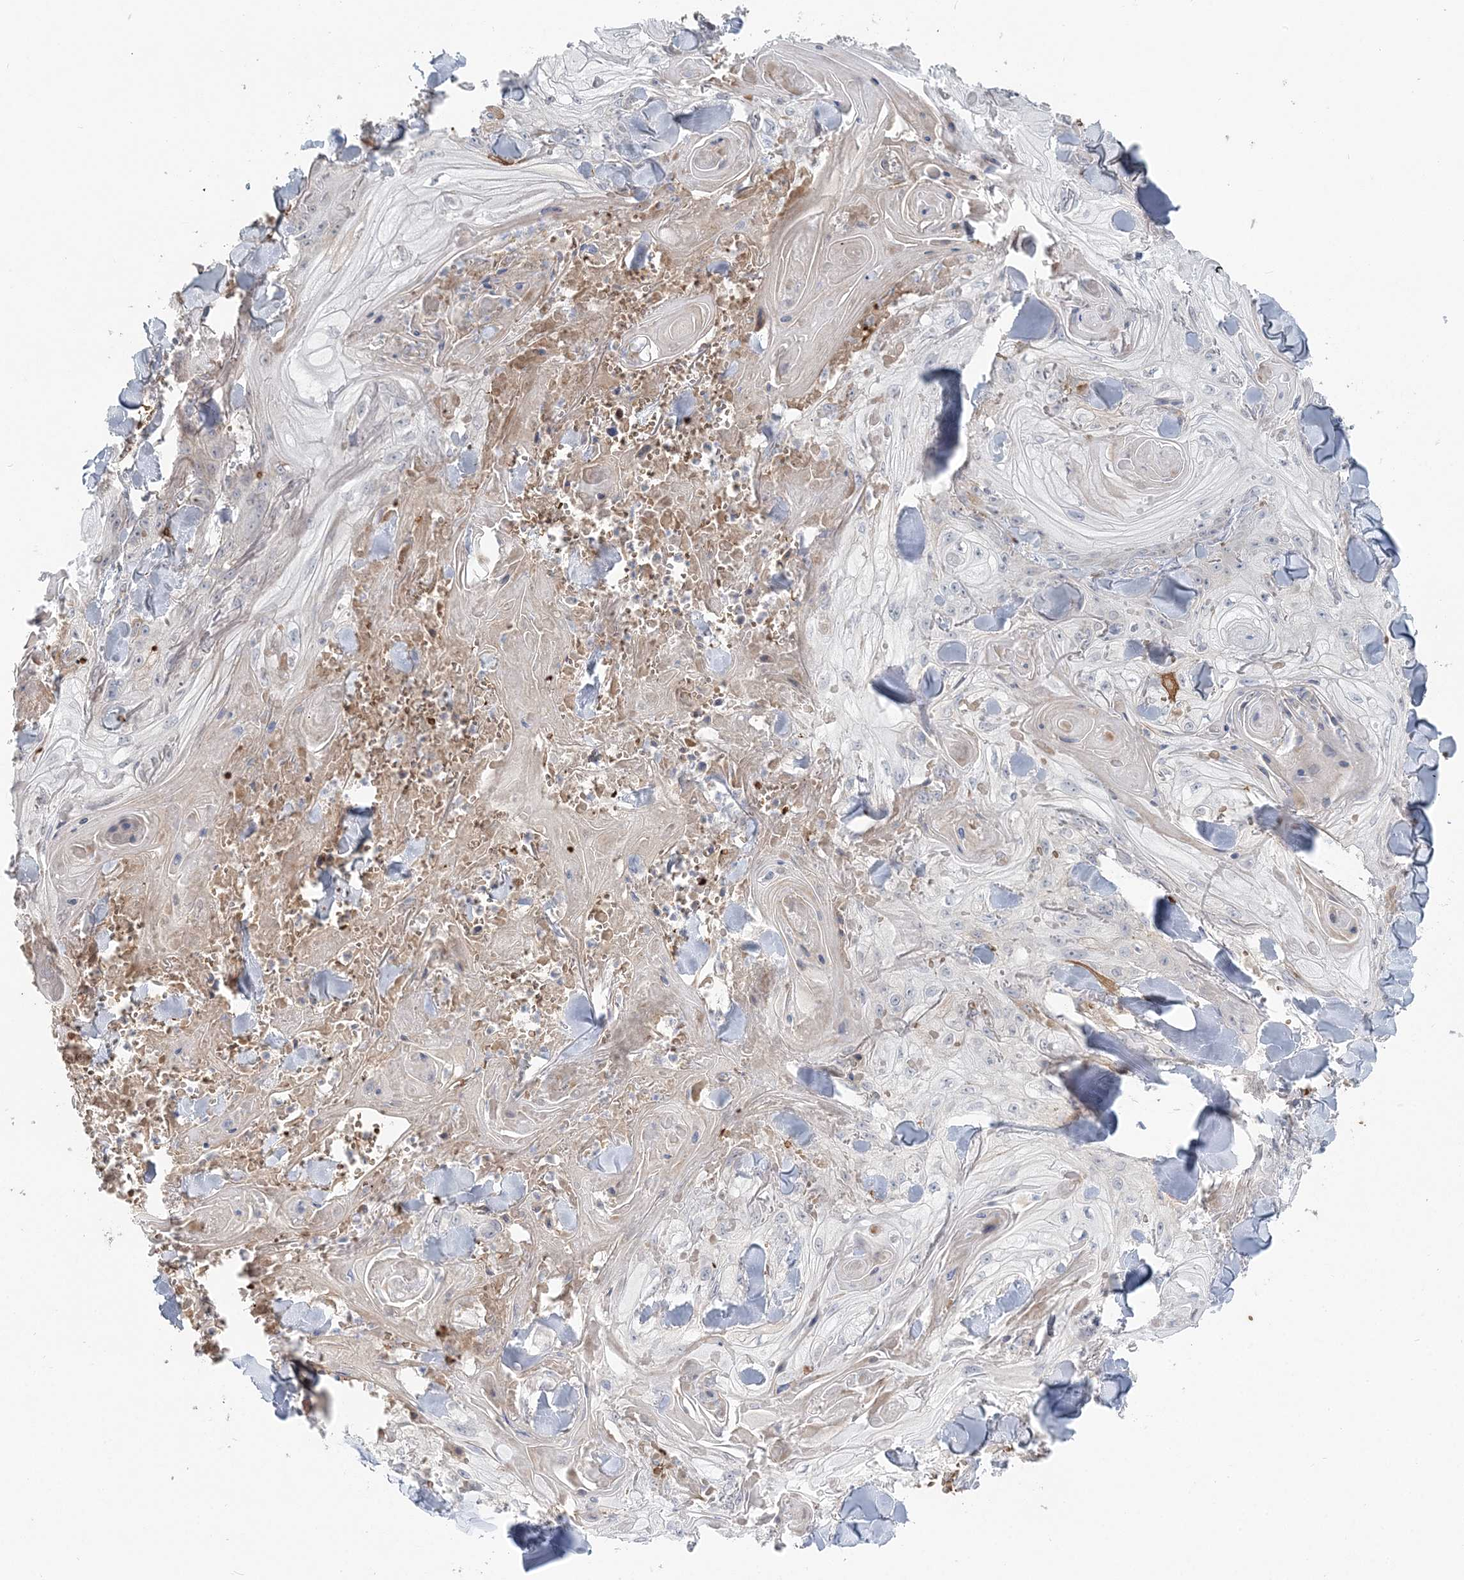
{"staining": {"intensity": "negative", "quantity": "none", "location": "none"}, "tissue": "skin cancer", "cell_type": "Tumor cells", "image_type": "cancer", "snomed": [{"axis": "morphology", "description": "Squamous cell carcinoma, NOS"}, {"axis": "topography", "description": "Skin"}], "caption": "The IHC histopathology image has no significant staining in tumor cells of squamous cell carcinoma (skin) tissue.", "gene": "SERINC1", "patient": {"sex": "male", "age": 74}}